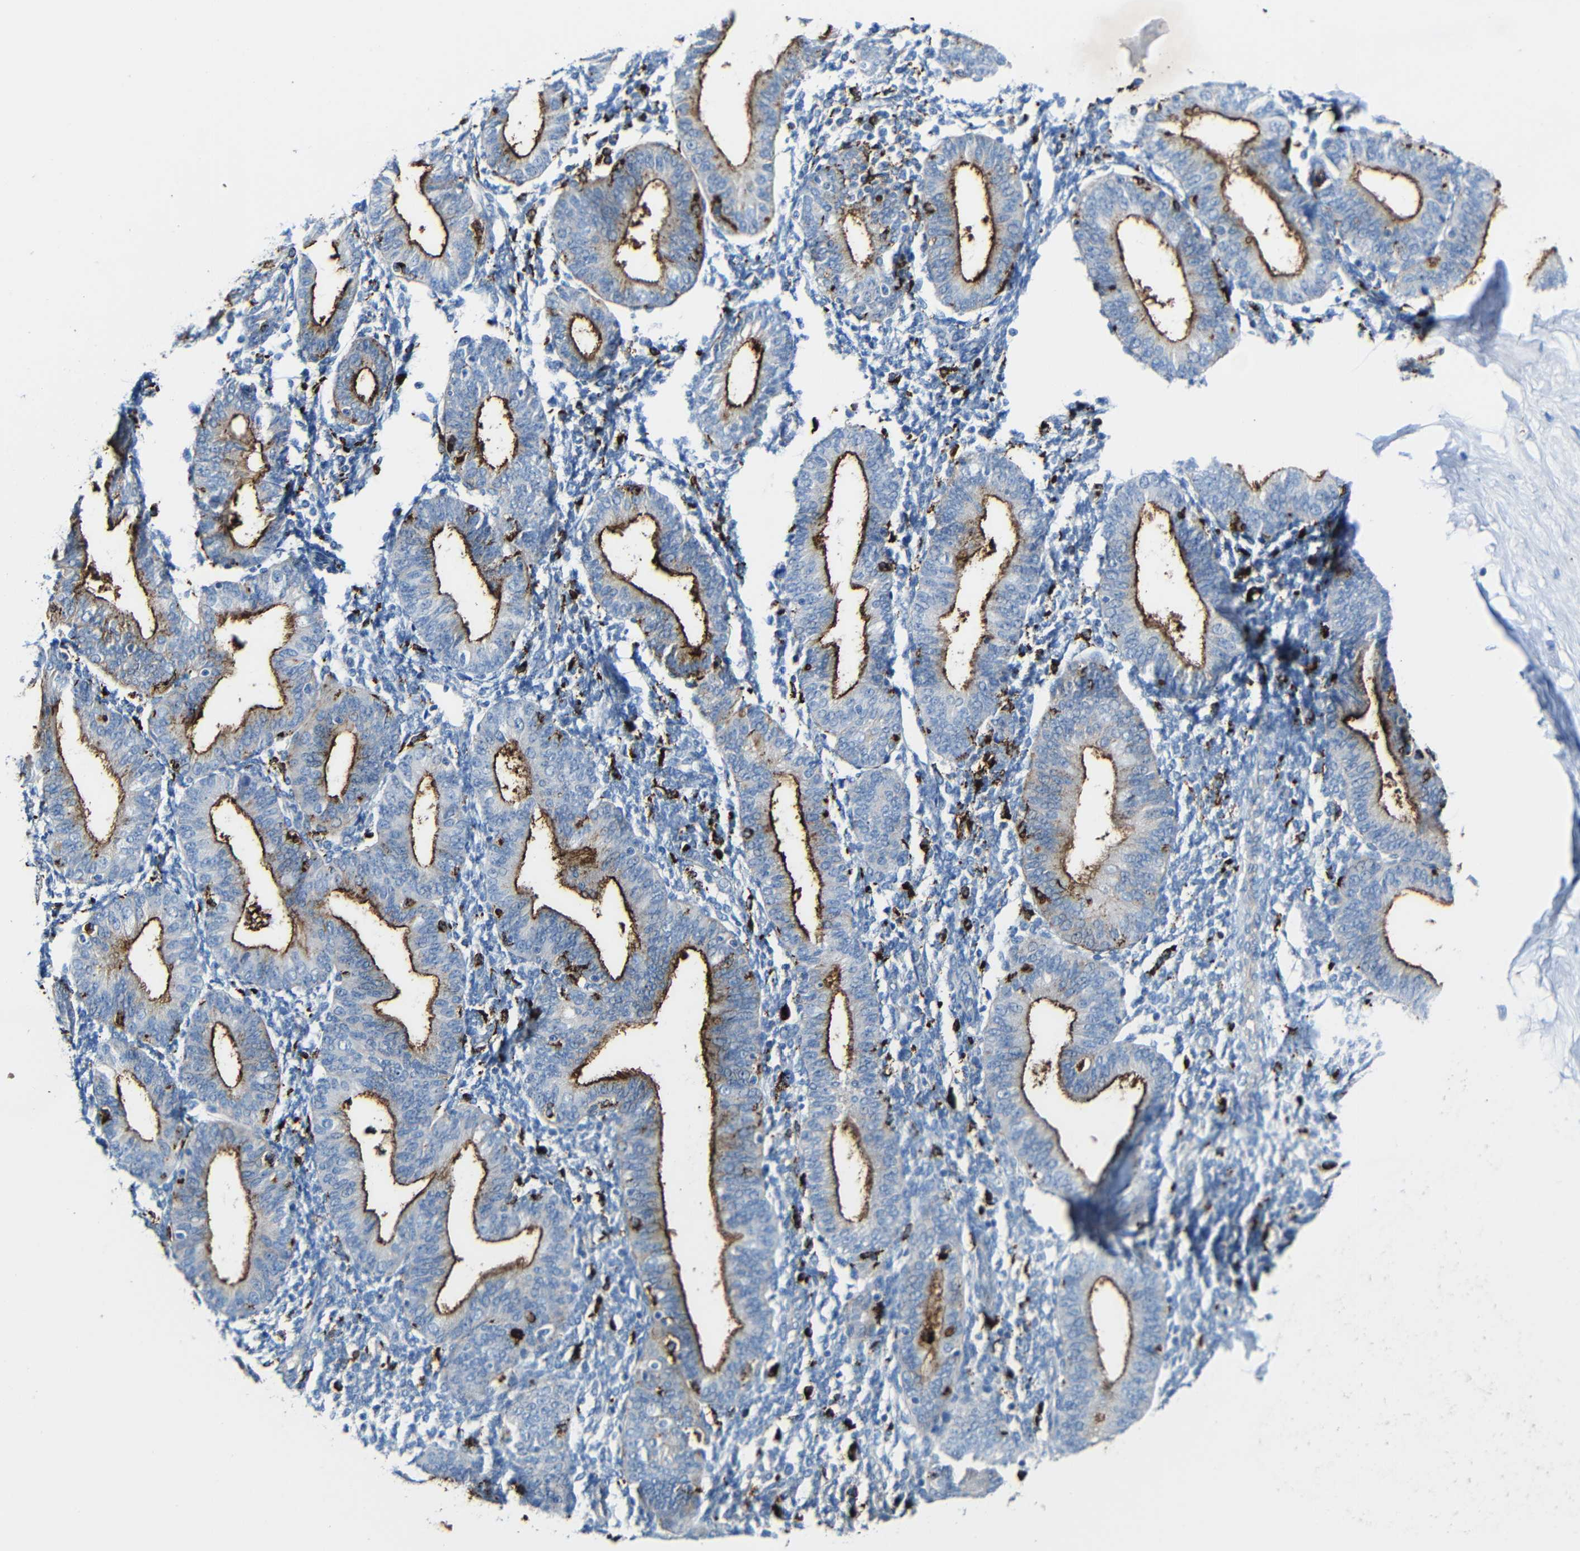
{"staining": {"intensity": "strong", "quantity": "<25%", "location": "cytoplasmic/membranous"}, "tissue": "endometrium", "cell_type": "Cells in endometrial stroma", "image_type": "normal", "snomed": [{"axis": "morphology", "description": "Normal tissue, NOS"}, {"axis": "topography", "description": "Endometrium"}], "caption": "DAB immunohistochemical staining of normal endometrium exhibits strong cytoplasmic/membranous protein expression in approximately <25% of cells in endometrial stroma.", "gene": "HLA", "patient": {"sex": "female", "age": 61}}